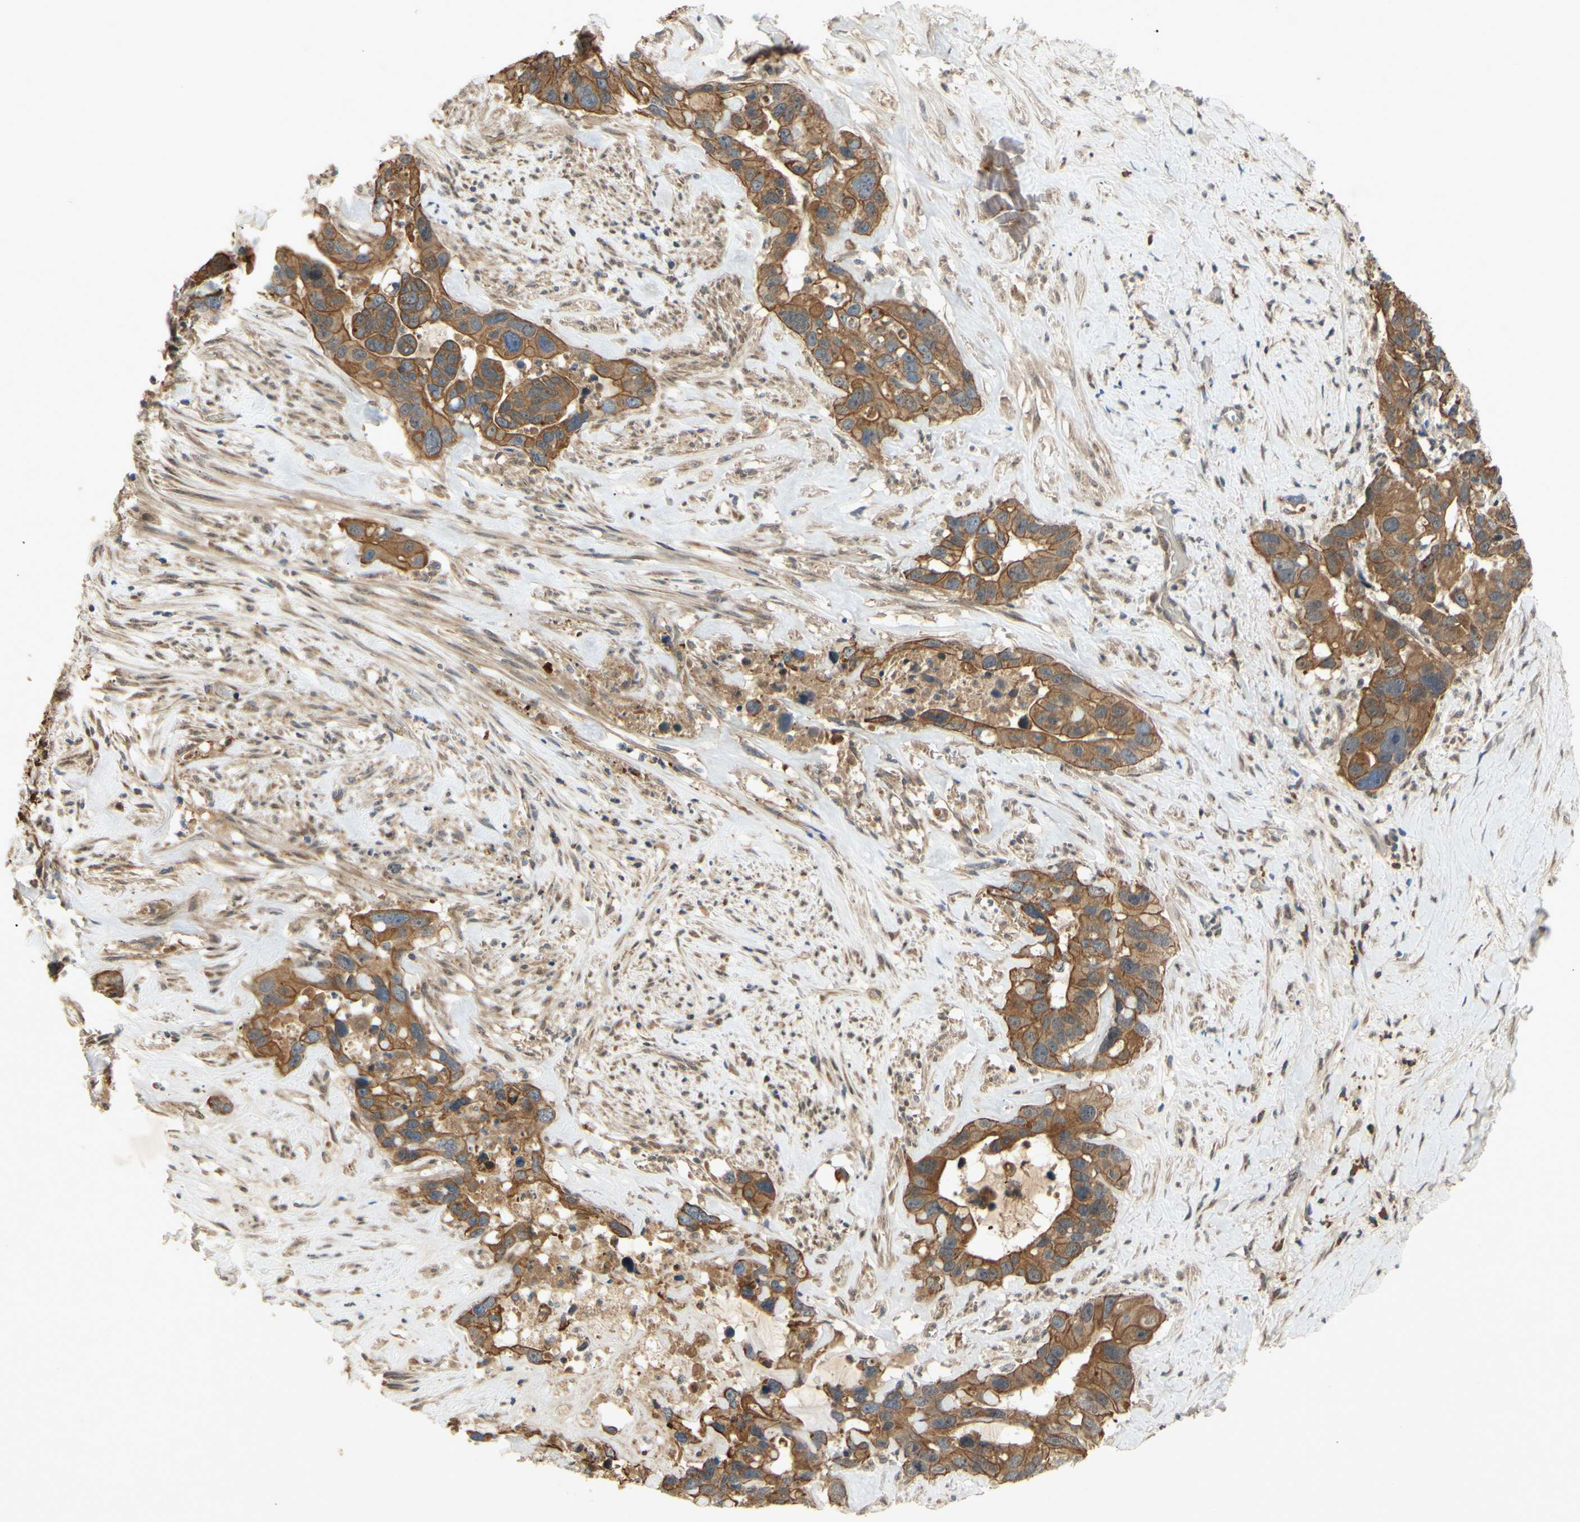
{"staining": {"intensity": "moderate", "quantity": ">75%", "location": "cytoplasmic/membranous"}, "tissue": "liver cancer", "cell_type": "Tumor cells", "image_type": "cancer", "snomed": [{"axis": "morphology", "description": "Cholangiocarcinoma"}, {"axis": "topography", "description": "Liver"}], "caption": "Immunohistochemical staining of liver cancer (cholangiocarcinoma) reveals medium levels of moderate cytoplasmic/membranous protein positivity in approximately >75% of tumor cells.", "gene": "PKN1", "patient": {"sex": "female", "age": 65}}